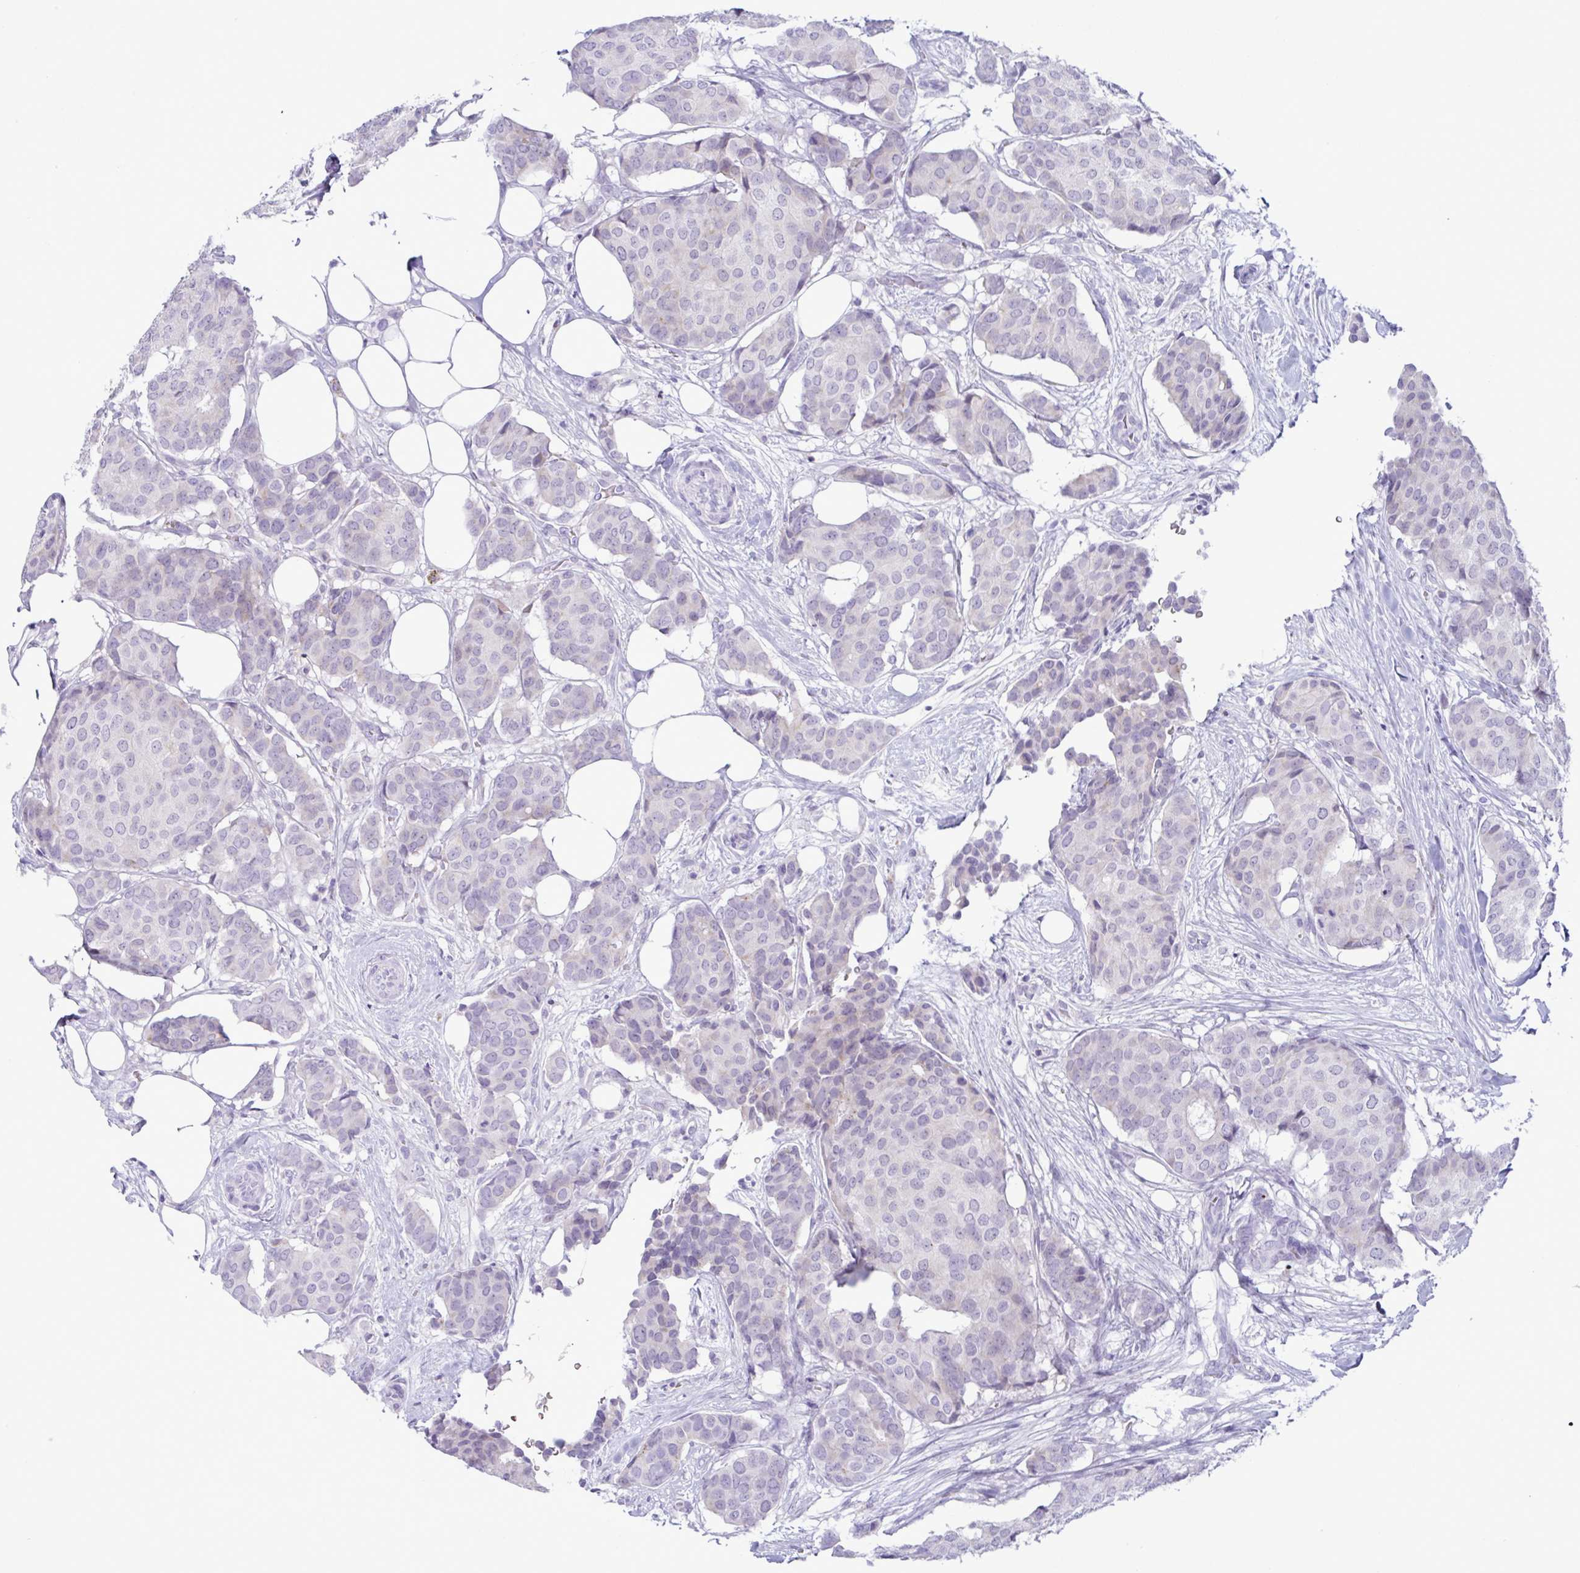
{"staining": {"intensity": "negative", "quantity": "none", "location": "none"}, "tissue": "breast cancer", "cell_type": "Tumor cells", "image_type": "cancer", "snomed": [{"axis": "morphology", "description": "Duct carcinoma"}, {"axis": "topography", "description": "Breast"}], "caption": "Immunohistochemical staining of infiltrating ductal carcinoma (breast) demonstrates no significant expression in tumor cells.", "gene": "SREBF1", "patient": {"sex": "female", "age": 75}}